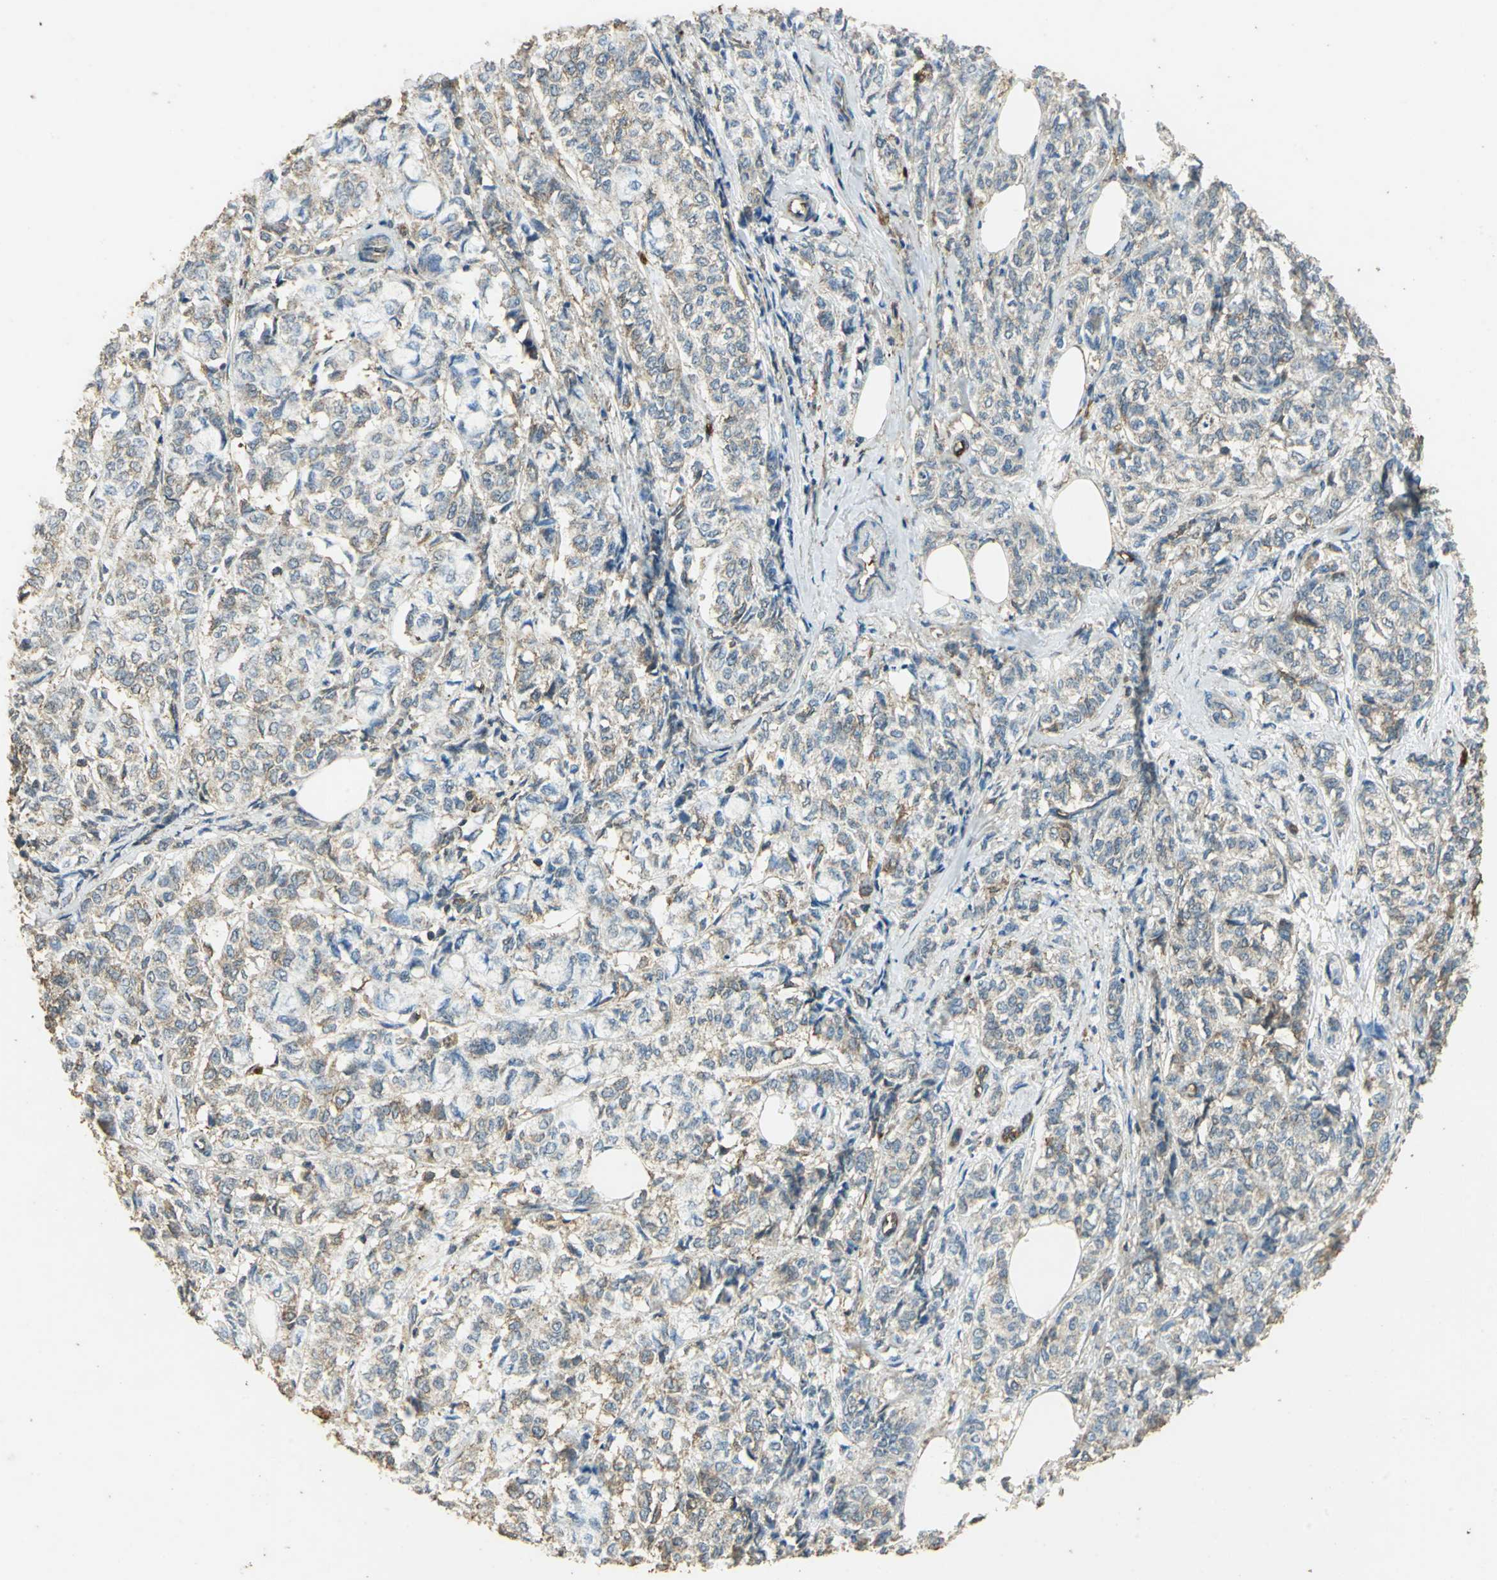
{"staining": {"intensity": "weak", "quantity": ">75%", "location": "cytoplasmic/membranous"}, "tissue": "breast cancer", "cell_type": "Tumor cells", "image_type": "cancer", "snomed": [{"axis": "morphology", "description": "Lobular carcinoma"}, {"axis": "topography", "description": "Breast"}], "caption": "A low amount of weak cytoplasmic/membranous positivity is identified in approximately >75% of tumor cells in breast cancer tissue.", "gene": "TRAPPC2", "patient": {"sex": "female", "age": 60}}